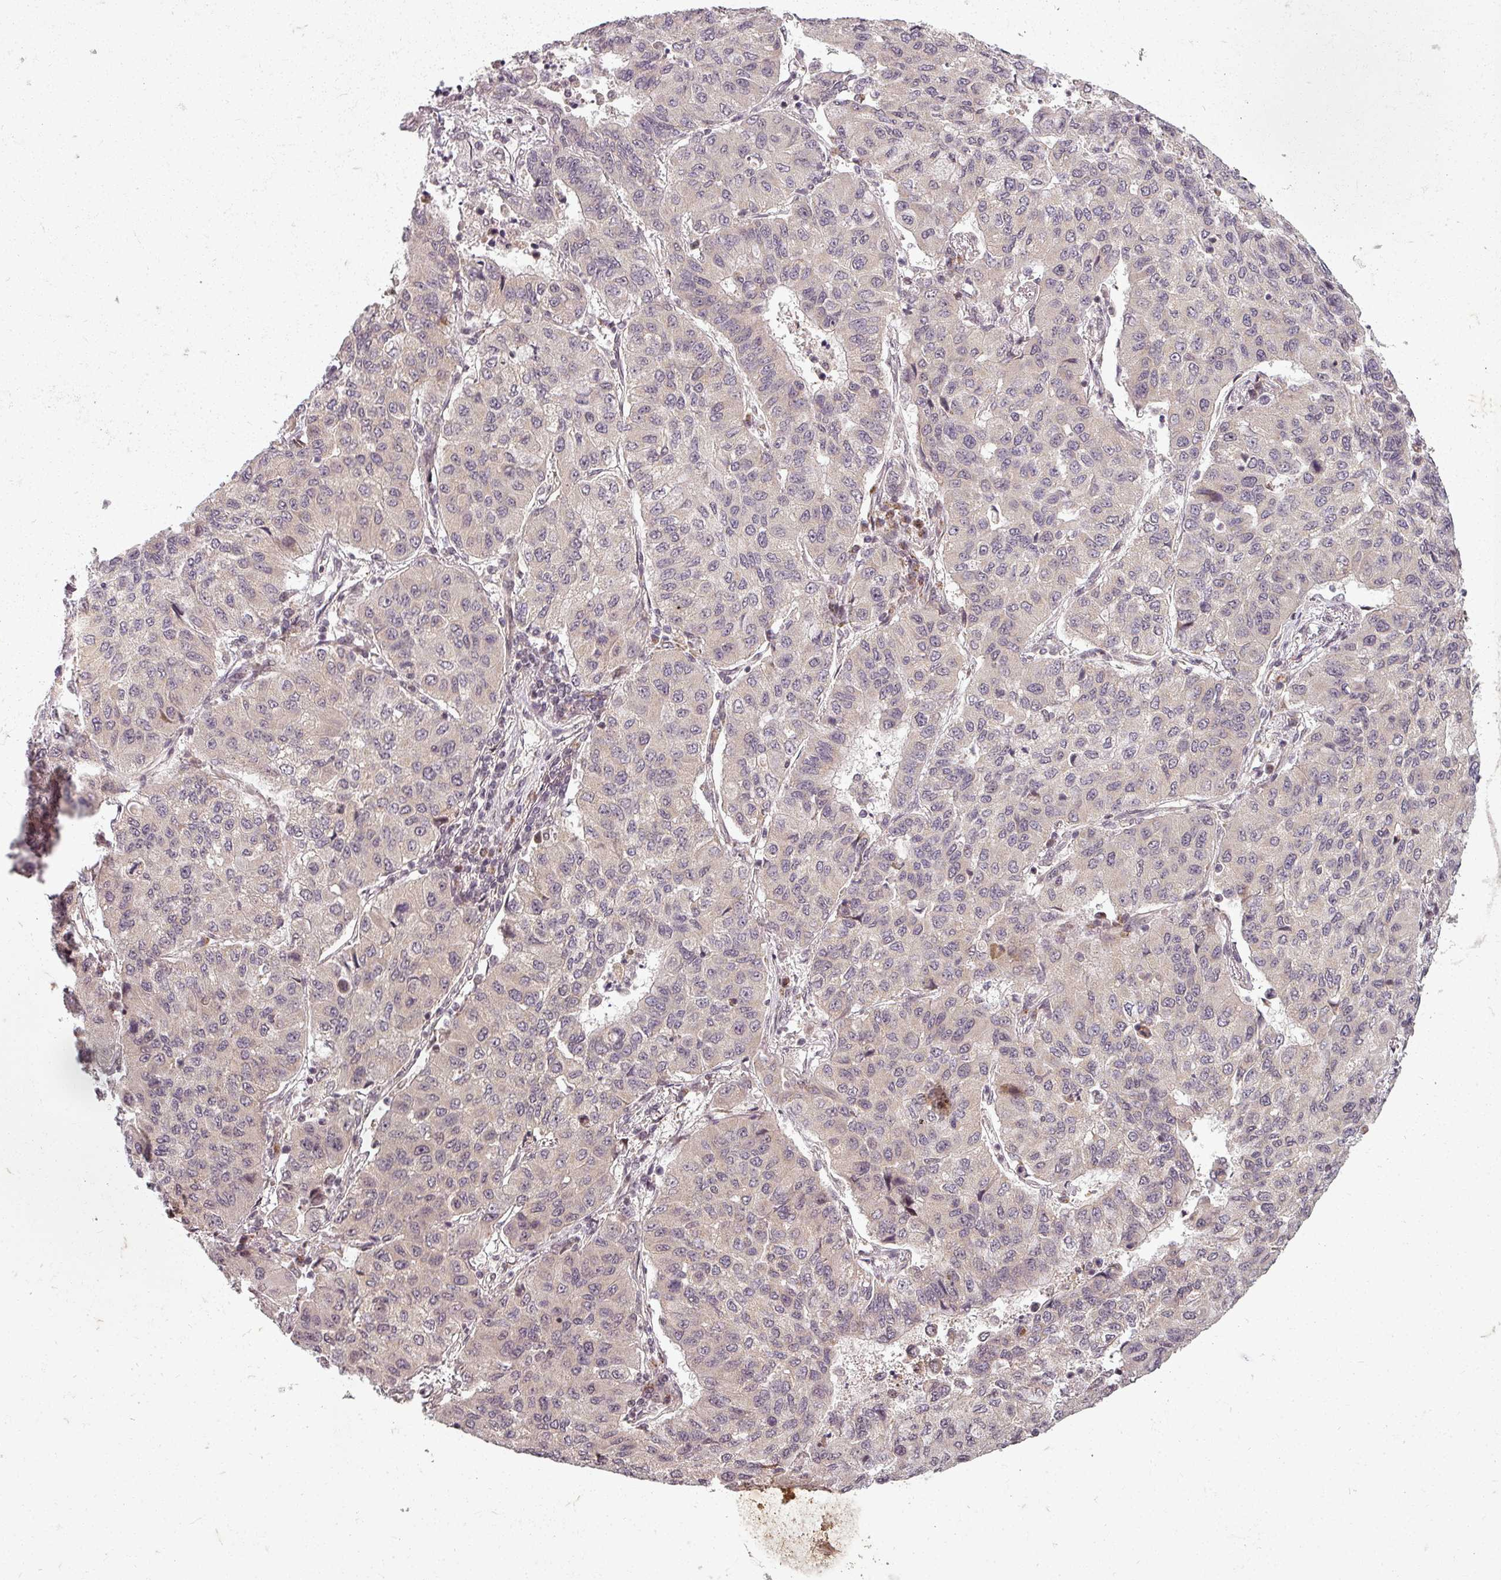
{"staining": {"intensity": "negative", "quantity": "none", "location": "none"}, "tissue": "lung cancer", "cell_type": "Tumor cells", "image_type": "cancer", "snomed": [{"axis": "morphology", "description": "Squamous cell carcinoma, NOS"}, {"axis": "topography", "description": "Lung"}], "caption": "Histopathology image shows no significant protein positivity in tumor cells of squamous cell carcinoma (lung).", "gene": "CLIC1", "patient": {"sex": "male", "age": 74}}